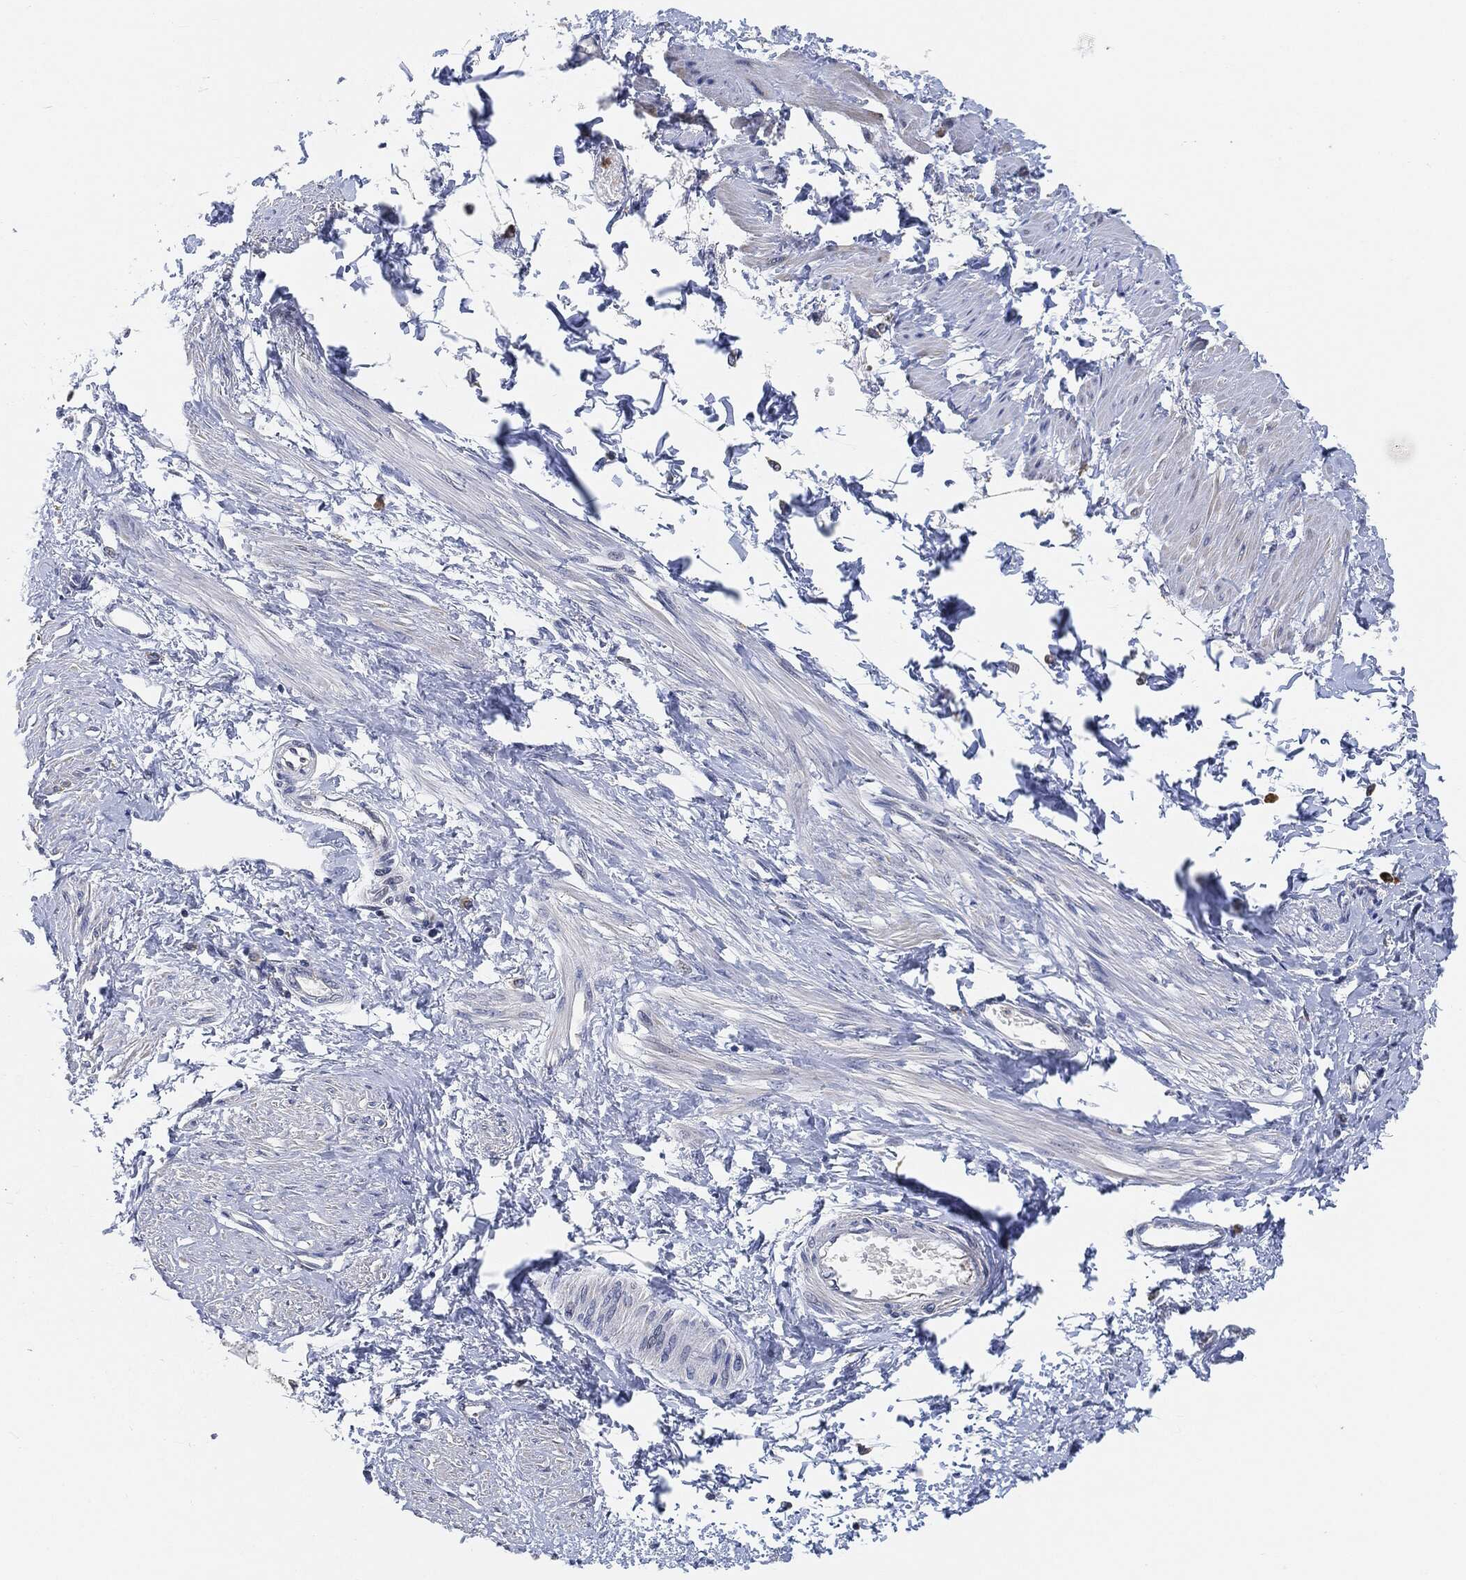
{"staining": {"intensity": "negative", "quantity": "none", "location": "none"}, "tissue": "smooth muscle", "cell_type": "Smooth muscle cells", "image_type": "normal", "snomed": [{"axis": "morphology", "description": "Normal tissue, NOS"}, {"axis": "topography", "description": "Smooth muscle"}, {"axis": "topography", "description": "Uterus"}], "caption": "Immunohistochemical staining of benign human smooth muscle demonstrates no significant staining in smooth muscle cells.", "gene": "VSIG4", "patient": {"sex": "female", "age": 39}}